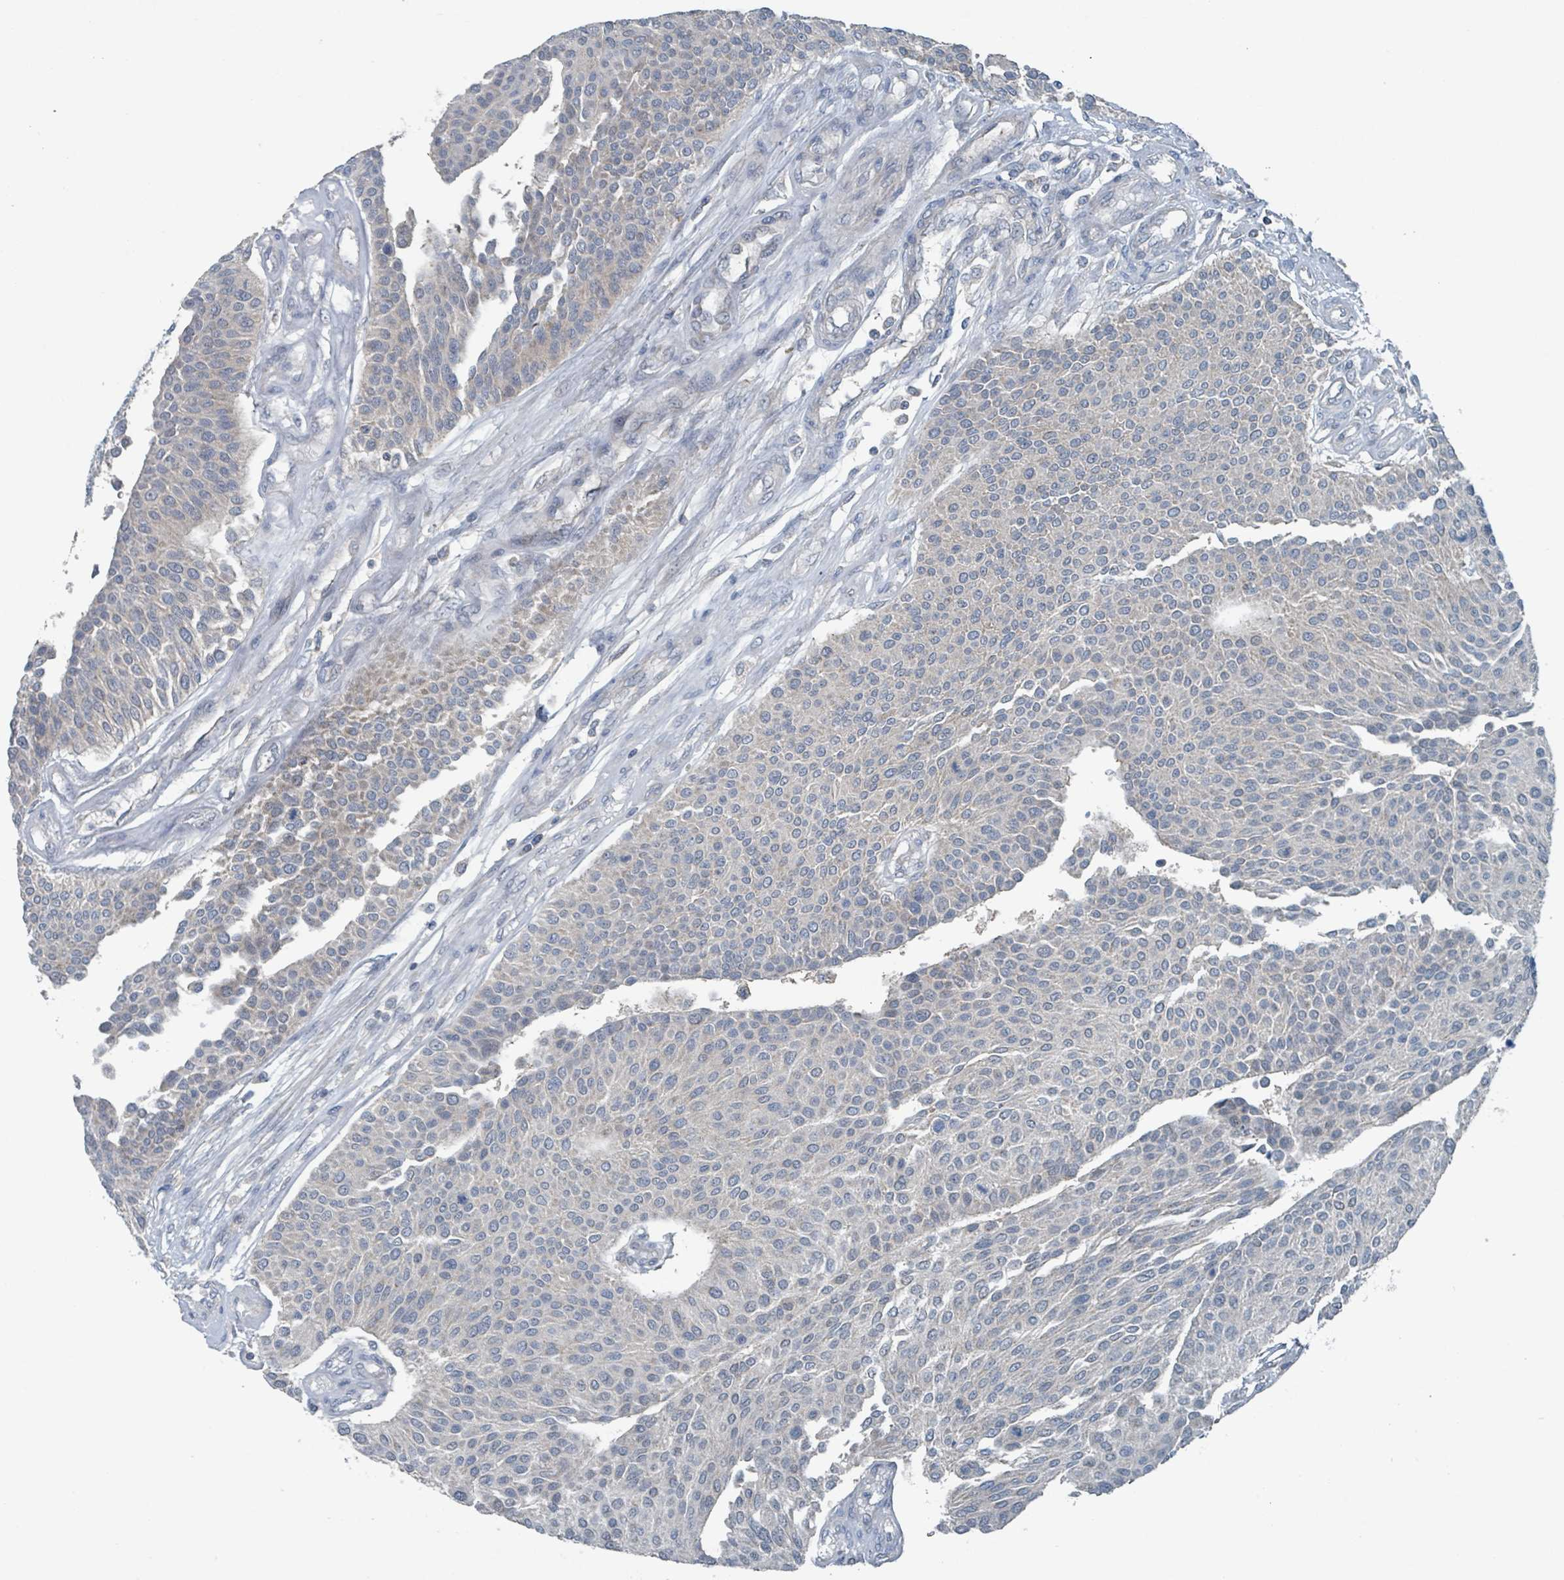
{"staining": {"intensity": "negative", "quantity": "none", "location": "none"}, "tissue": "urothelial cancer", "cell_type": "Tumor cells", "image_type": "cancer", "snomed": [{"axis": "morphology", "description": "Urothelial carcinoma, NOS"}, {"axis": "topography", "description": "Urinary bladder"}], "caption": "High magnification brightfield microscopy of urothelial cancer stained with DAB (3,3'-diaminobenzidine) (brown) and counterstained with hematoxylin (blue): tumor cells show no significant staining. The staining was performed using DAB (3,3'-diaminobenzidine) to visualize the protein expression in brown, while the nuclei were stained in blue with hematoxylin (Magnification: 20x).", "gene": "ACBD4", "patient": {"sex": "male", "age": 55}}